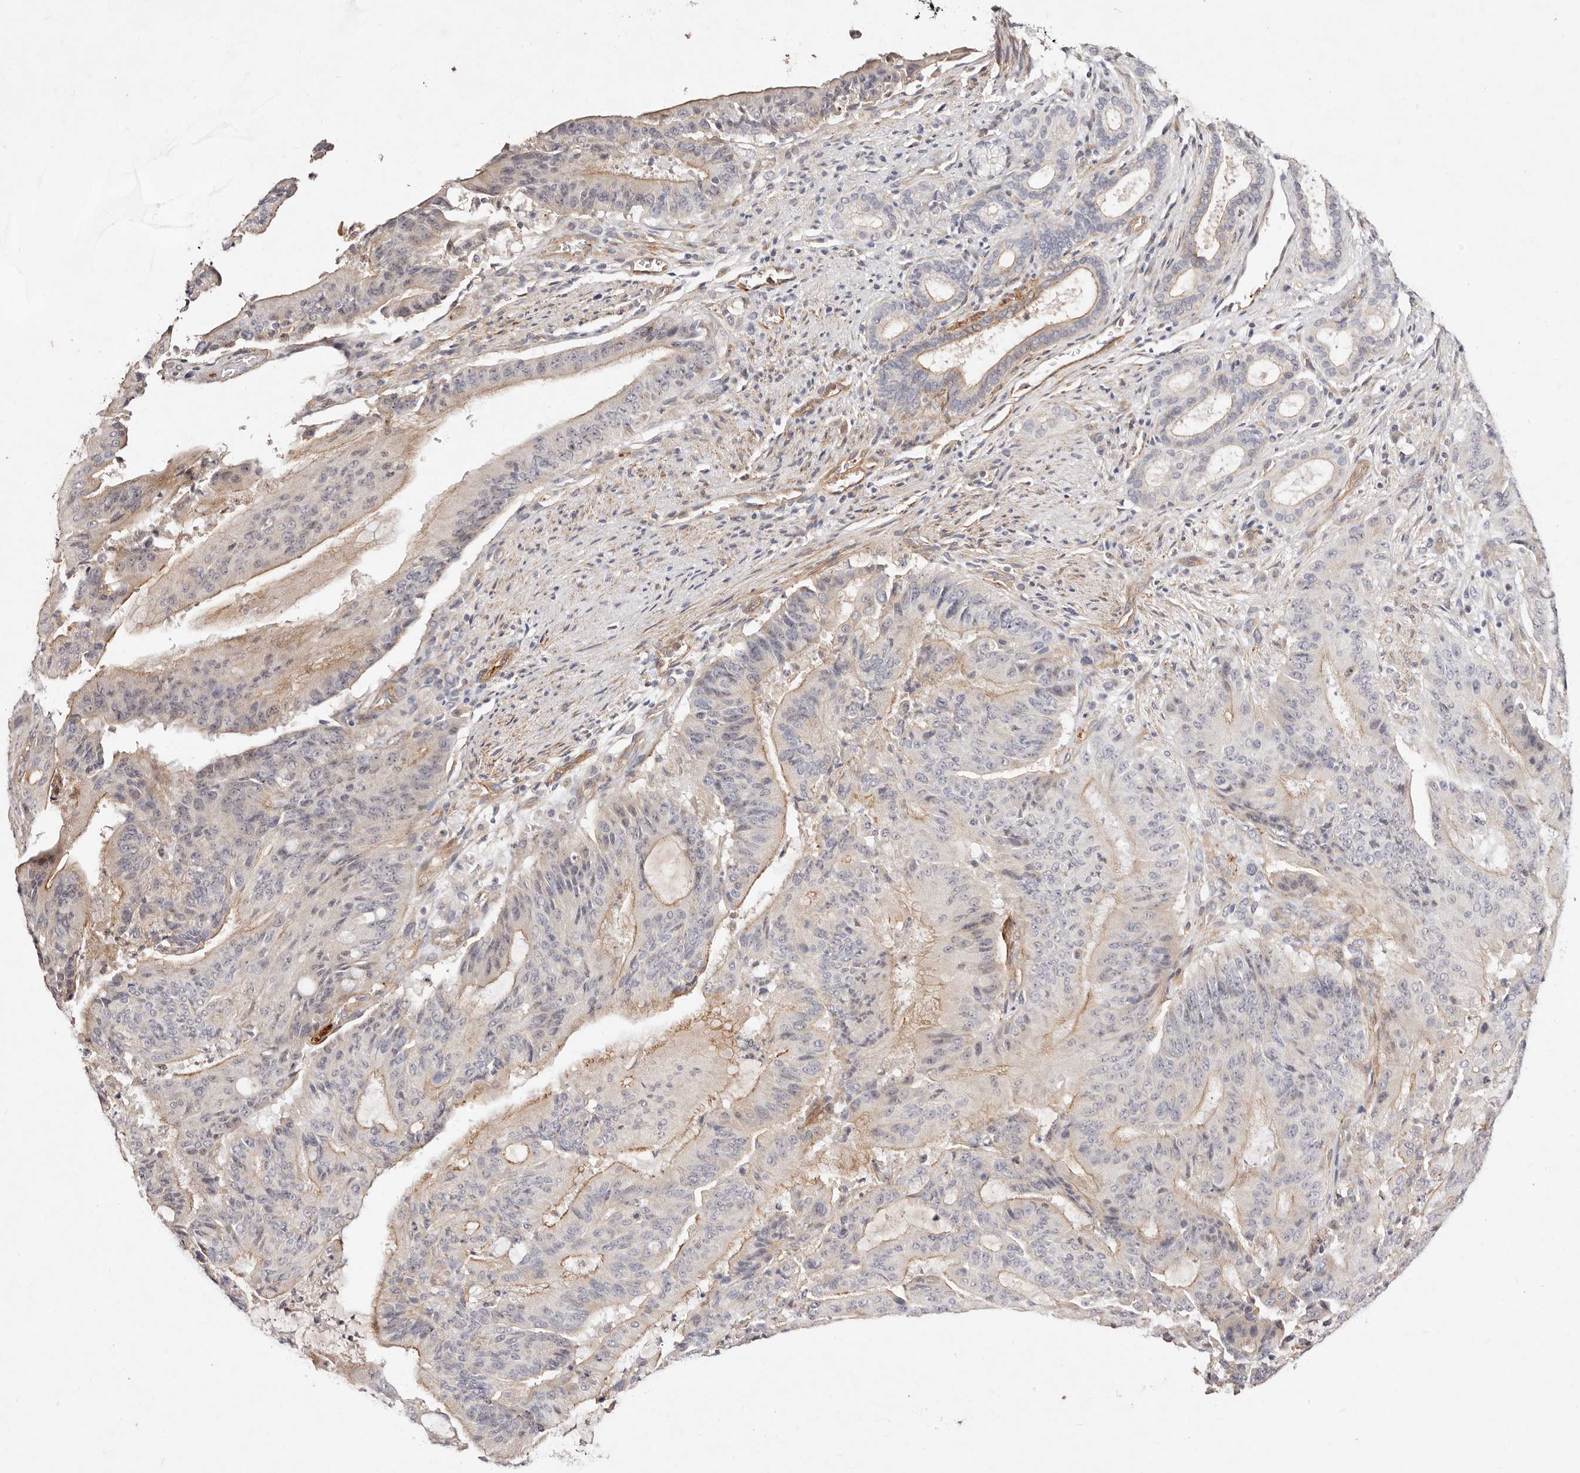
{"staining": {"intensity": "weak", "quantity": "25%-75%", "location": "cytoplasmic/membranous"}, "tissue": "liver cancer", "cell_type": "Tumor cells", "image_type": "cancer", "snomed": [{"axis": "morphology", "description": "Normal tissue, NOS"}, {"axis": "morphology", "description": "Cholangiocarcinoma"}, {"axis": "topography", "description": "Liver"}, {"axis": "topography", "description": "Peripheral nerve tissue"}], "caption": "A brown stain highlights weak cytoplasmic/membranous expression of a protein in human cholangiocarcinoma (liver) tumor cells. (DAB (3,3'-diaminobenzidine) IHC, brown staining for protein, blue staining for nuclei).", "gene": "MTMR11", "patient": {"sex": "female", "age": 73}}